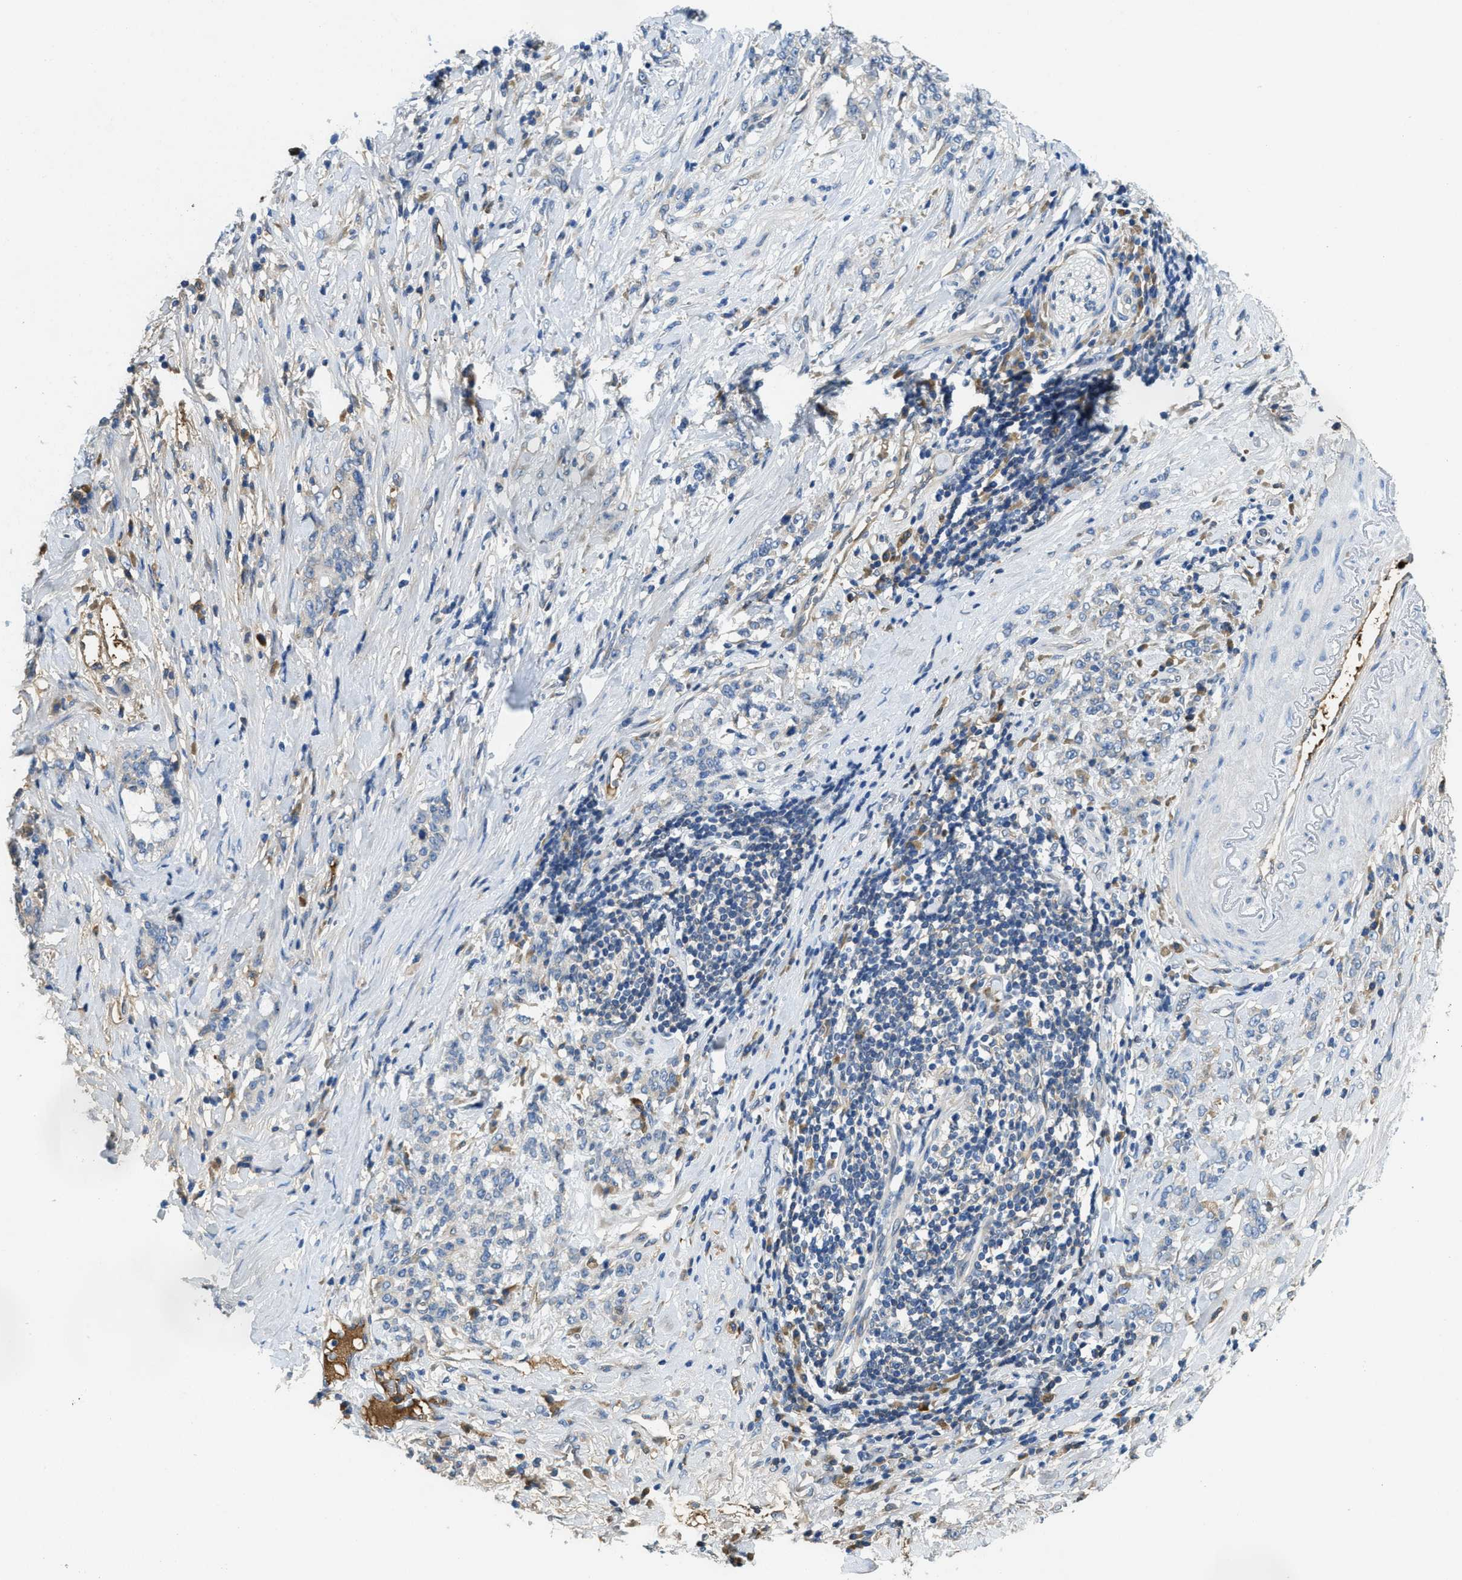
{"staining": {"intensity": "negative", "quantity": "none", "location": "none"}, "tissue": "stomach cancer", "cell_type": "Tumor cells", "image_type": "cancer", "snomed": [{"axis": "morphology", "description": "Adenocarcinoma, NOS"}, {"axis": "topography", "description": "Stomach, lower"}], "caption": "Immunohistochemistry of stomach cancer (adenocarcinoma) shows no positivity in tumor cells.", "gene": "MPDU1", "patient": {"sex": "male", "age": 88}}